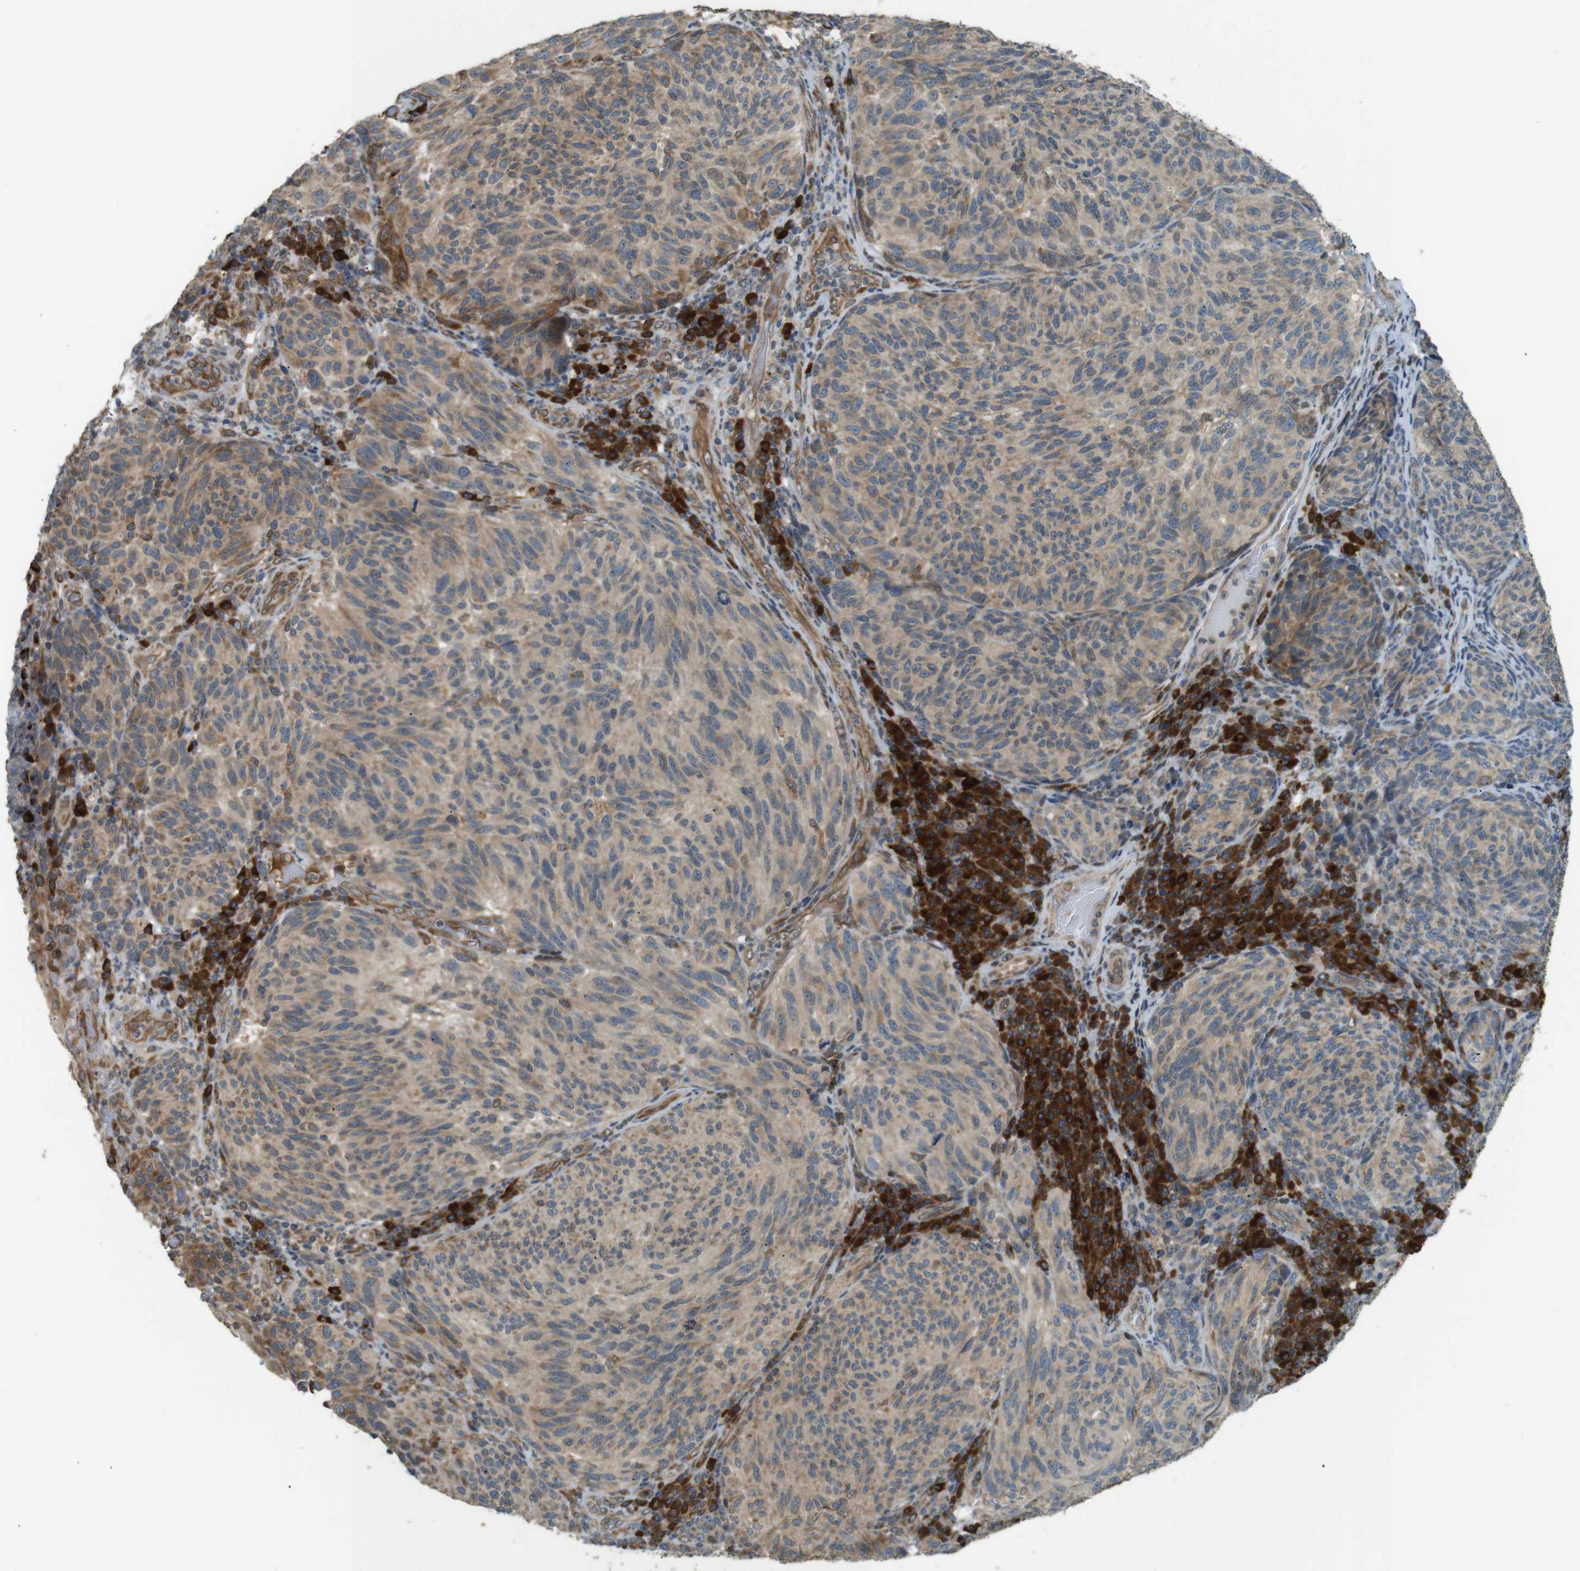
{"staining": {"intensity": "moderate", "quantity": ">75%", "location": "cytoplasmic/membranous"}, "tissue": "melanoma", "cell_type": "Tumor cells", "image_type": "cancer", "snomed": [{"axis": "morphology", "description": "Malignant melanoma, NOS"}, {"axis": "topography", "description": "Skin"}], "caption": "Melanoma stained with a protein marker displays moderate staining in tumor cells.", "gene": "TMED4", "patient": {"sex": "female", "age": 73}}